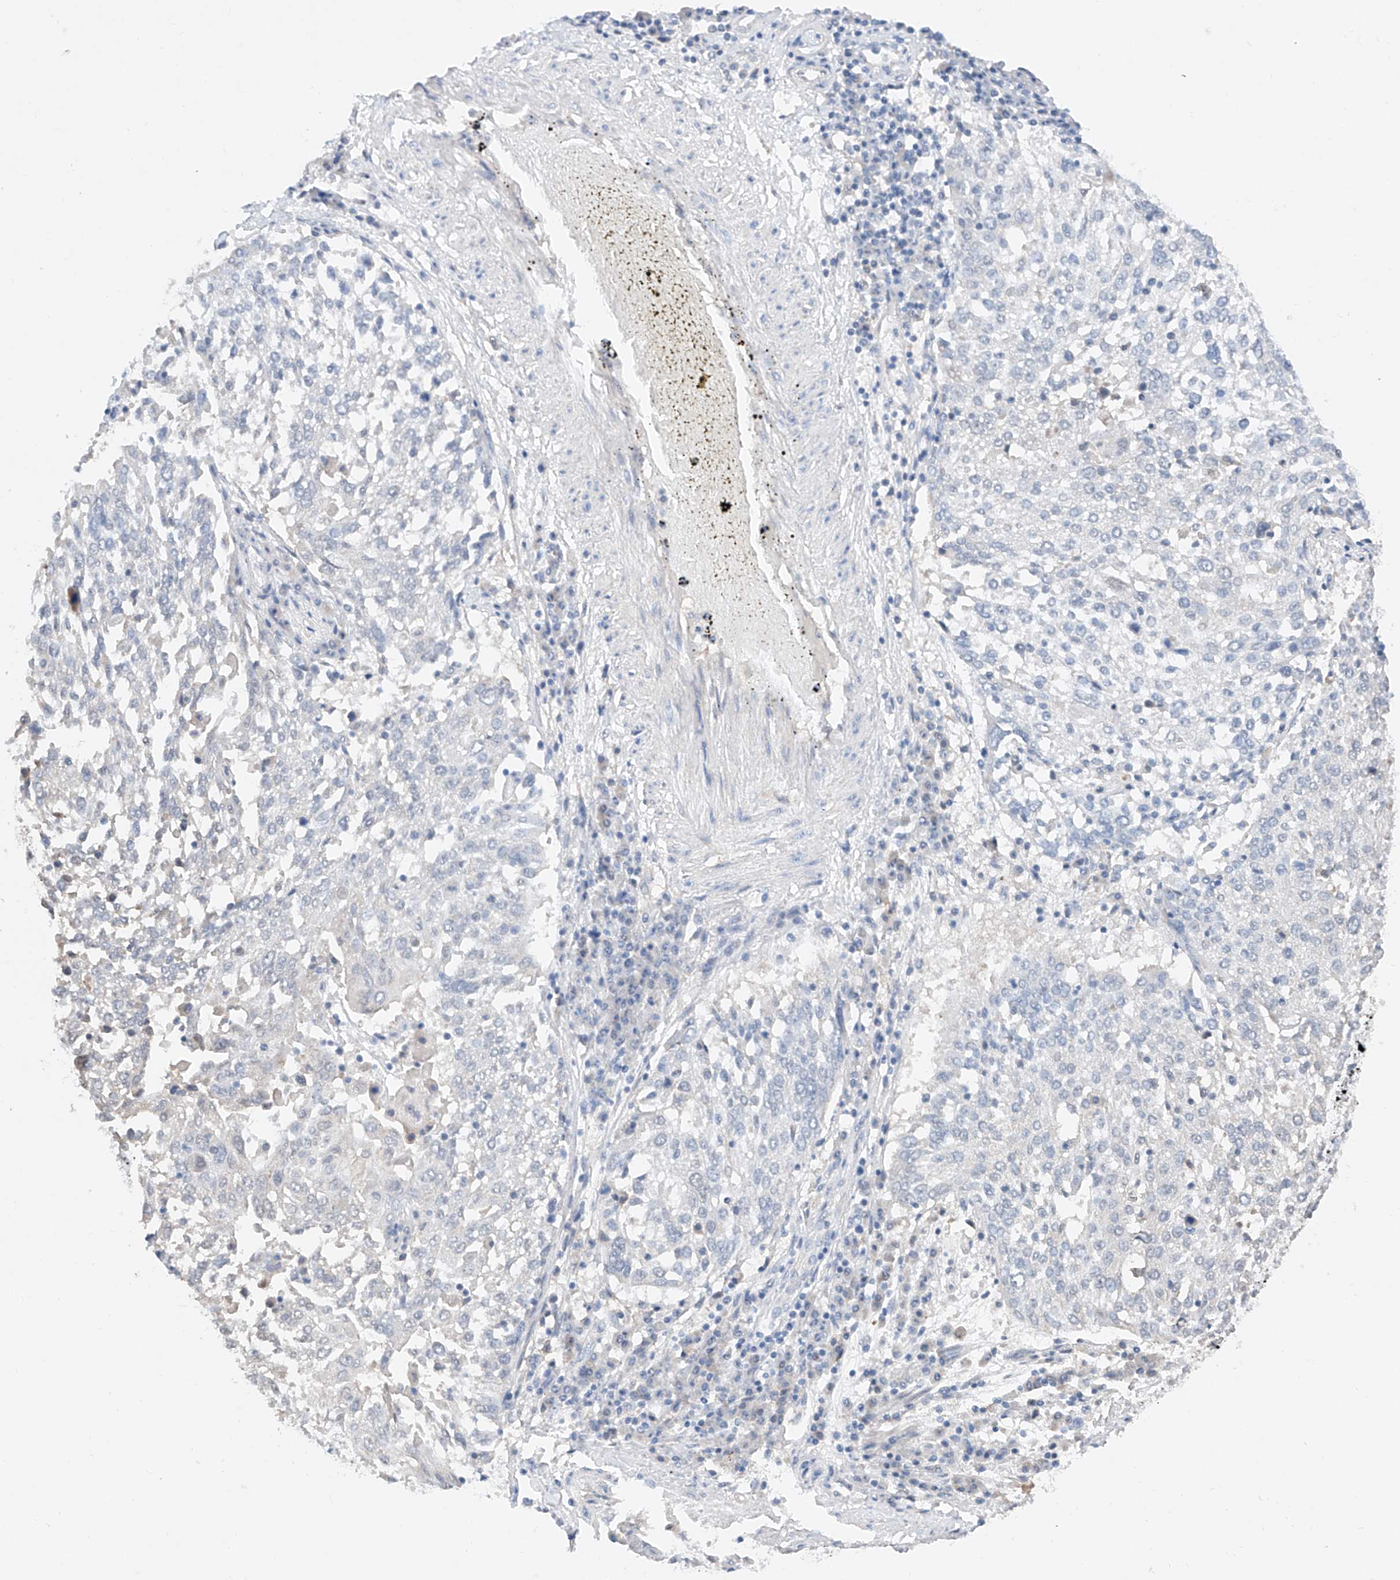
{"staining": {"intensity": "negative", "quantity": "none", "location": "none"}, "tissue": "lung cancer", "cell_type": "Tumor cells", "image_type": "cancer", "snomed": [{"axis": "morphology", "description": "Squamous cell carcinoma, NOS"}, {"axis": "topography", "description": "Lung"}], "caption": "Immunohistochemistry (IHC) of lung cancer (squamous cell carcinoma) exhibits no expression in tumor cells. The staining was performed using DAB (3,3'-diaminobenzidine) to visualize the protein expression in brown, while the nuclei were stained in blue with hematoxylin (Magnification: 20x).", "gene": "FUCA2", "patient": {"sex": "male", "age": 65}}